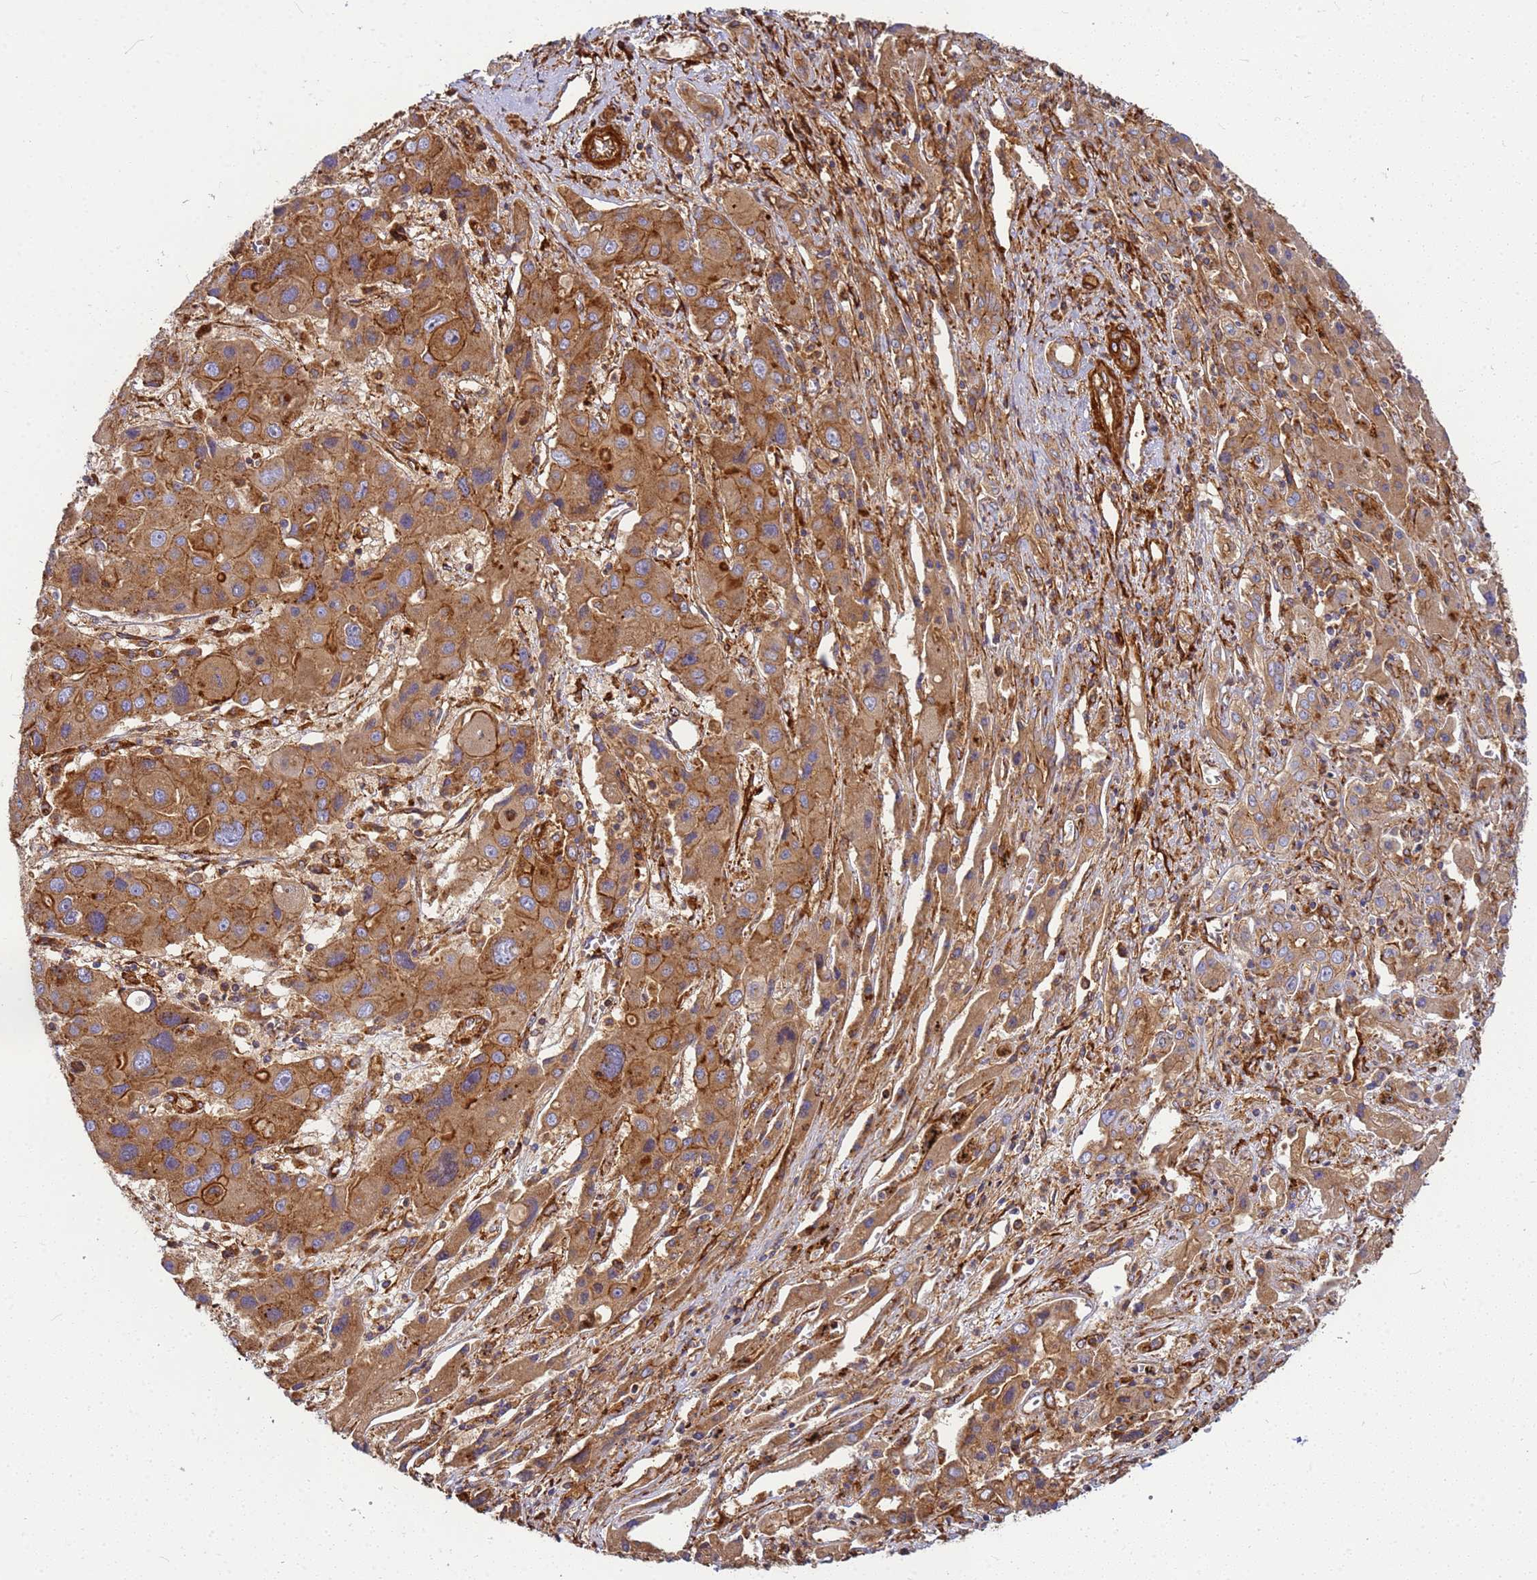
{"staining": {"intensity": "moderate", "quantity": ">75%", "location": "cytoplasmic/membranous"}, "tissue": "liver cancer", "cell_type": "Tumor cells", "image_type": "cancer", "snomed": [{"axis": "morphology", "description": "Cholangiocarcinoma"}, {"axis": "topography", "description": "Liver"}], "caption": "Liver cancer tissue exhibits moderate cytoplasmic/membranous expression in about >75% of tumor cells", "gene": "C2CD5", "patient": {"sex": "male", "age": 67}}